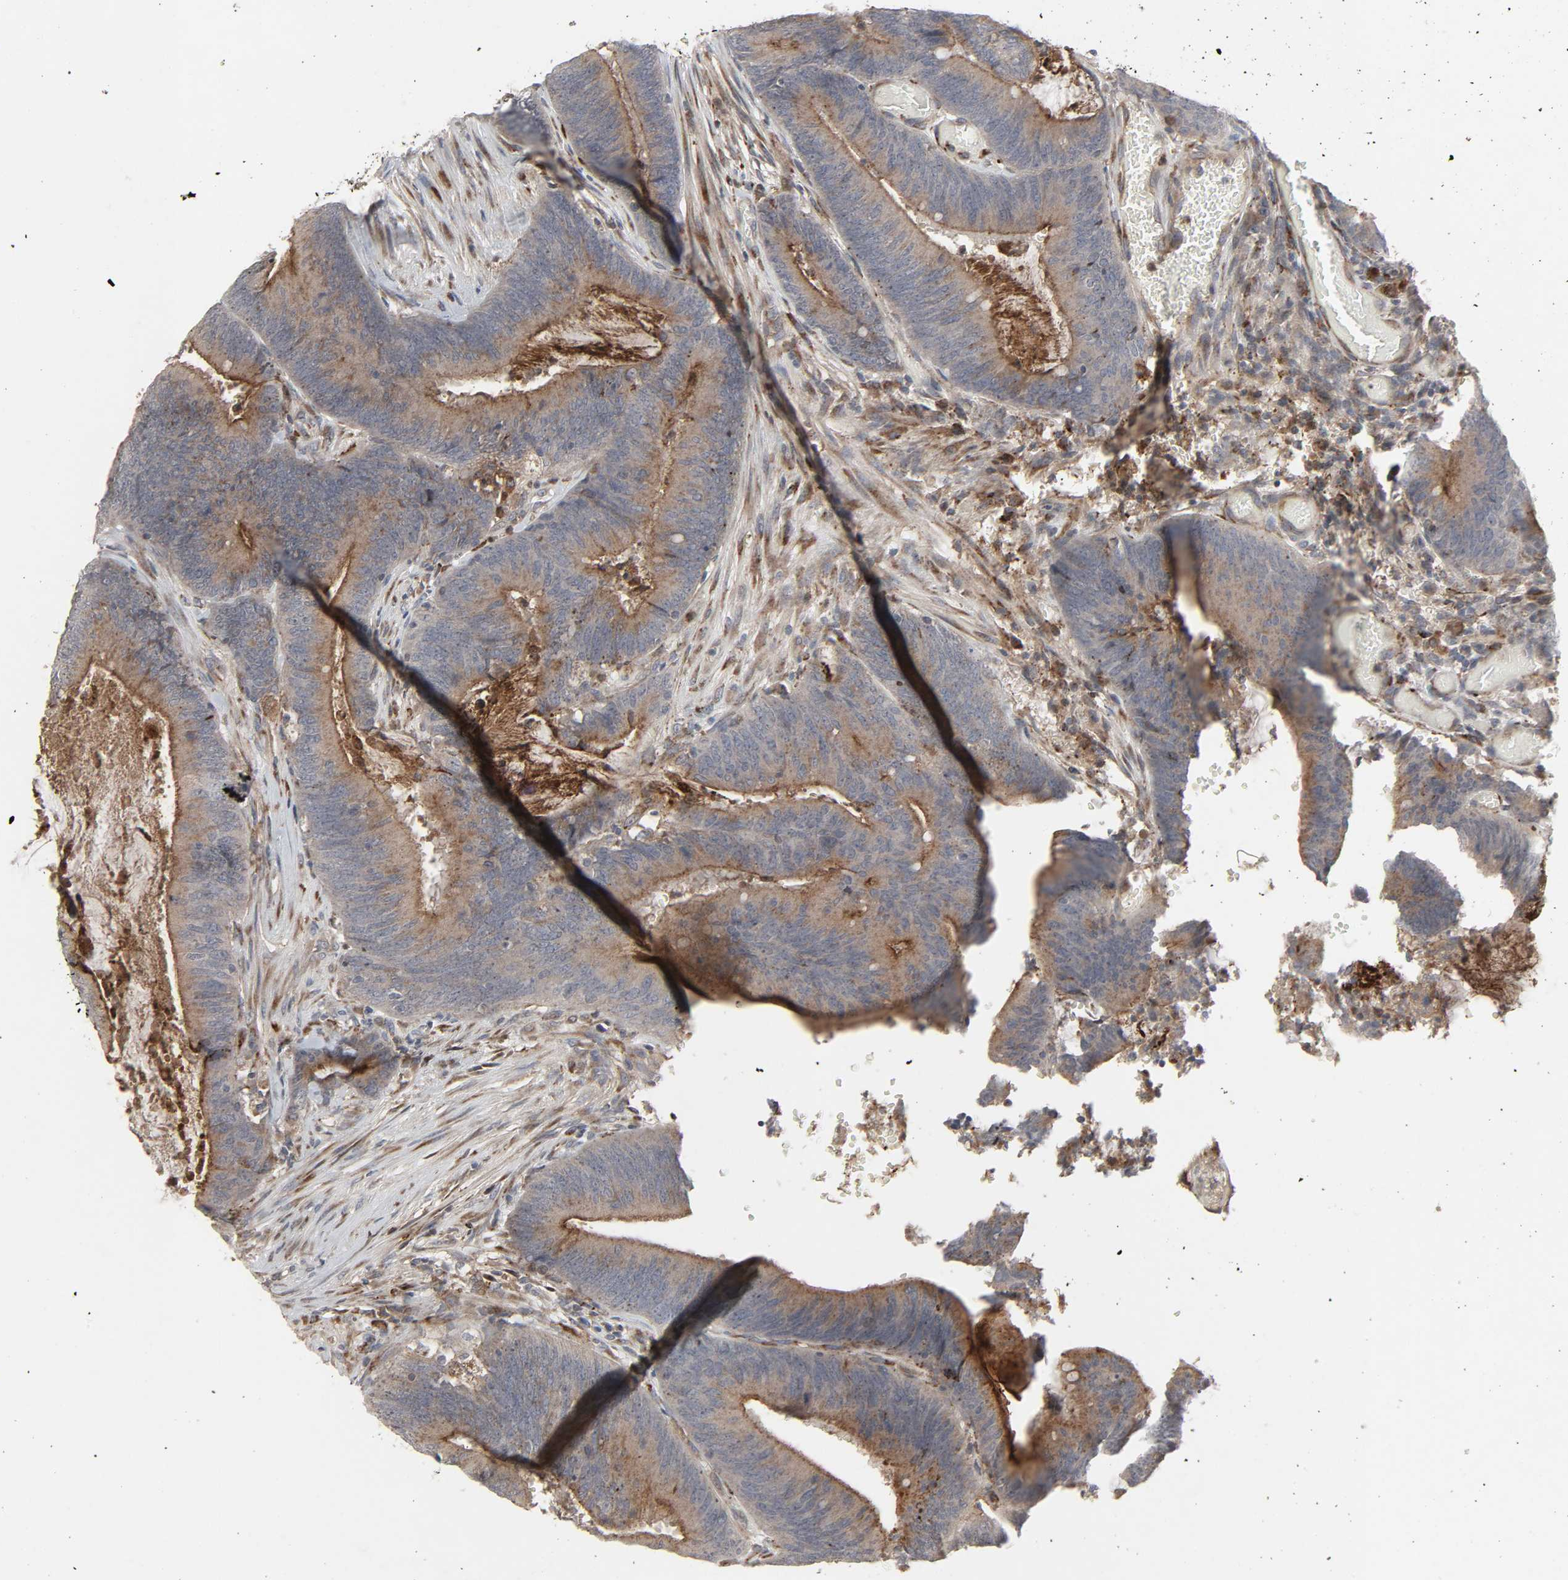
{"staining": {"intensity": "moderate", "quantity": ">75%", "location": "cytoplasmic/membranous"}, "tissue": "colorectal cancer", "cell_type": "Tumor cells", "image_type": "cancer", "snomed": [{"axis": "morphology", "description": "Adenocarcinoma, NOS"}, {"axis": "topography", "description": "Rectum"}], "caption": "Immunohistochemical staining of colorectal adenocarcinoma exhibits moderate cytoplasmic/membranous protein expression in approximately >75% of tumor cells. (Brightfield microscopy of DAB IHC at high magnification).", "gene": "ADCY4", "patient": {"sex": "female", "age": 66}}